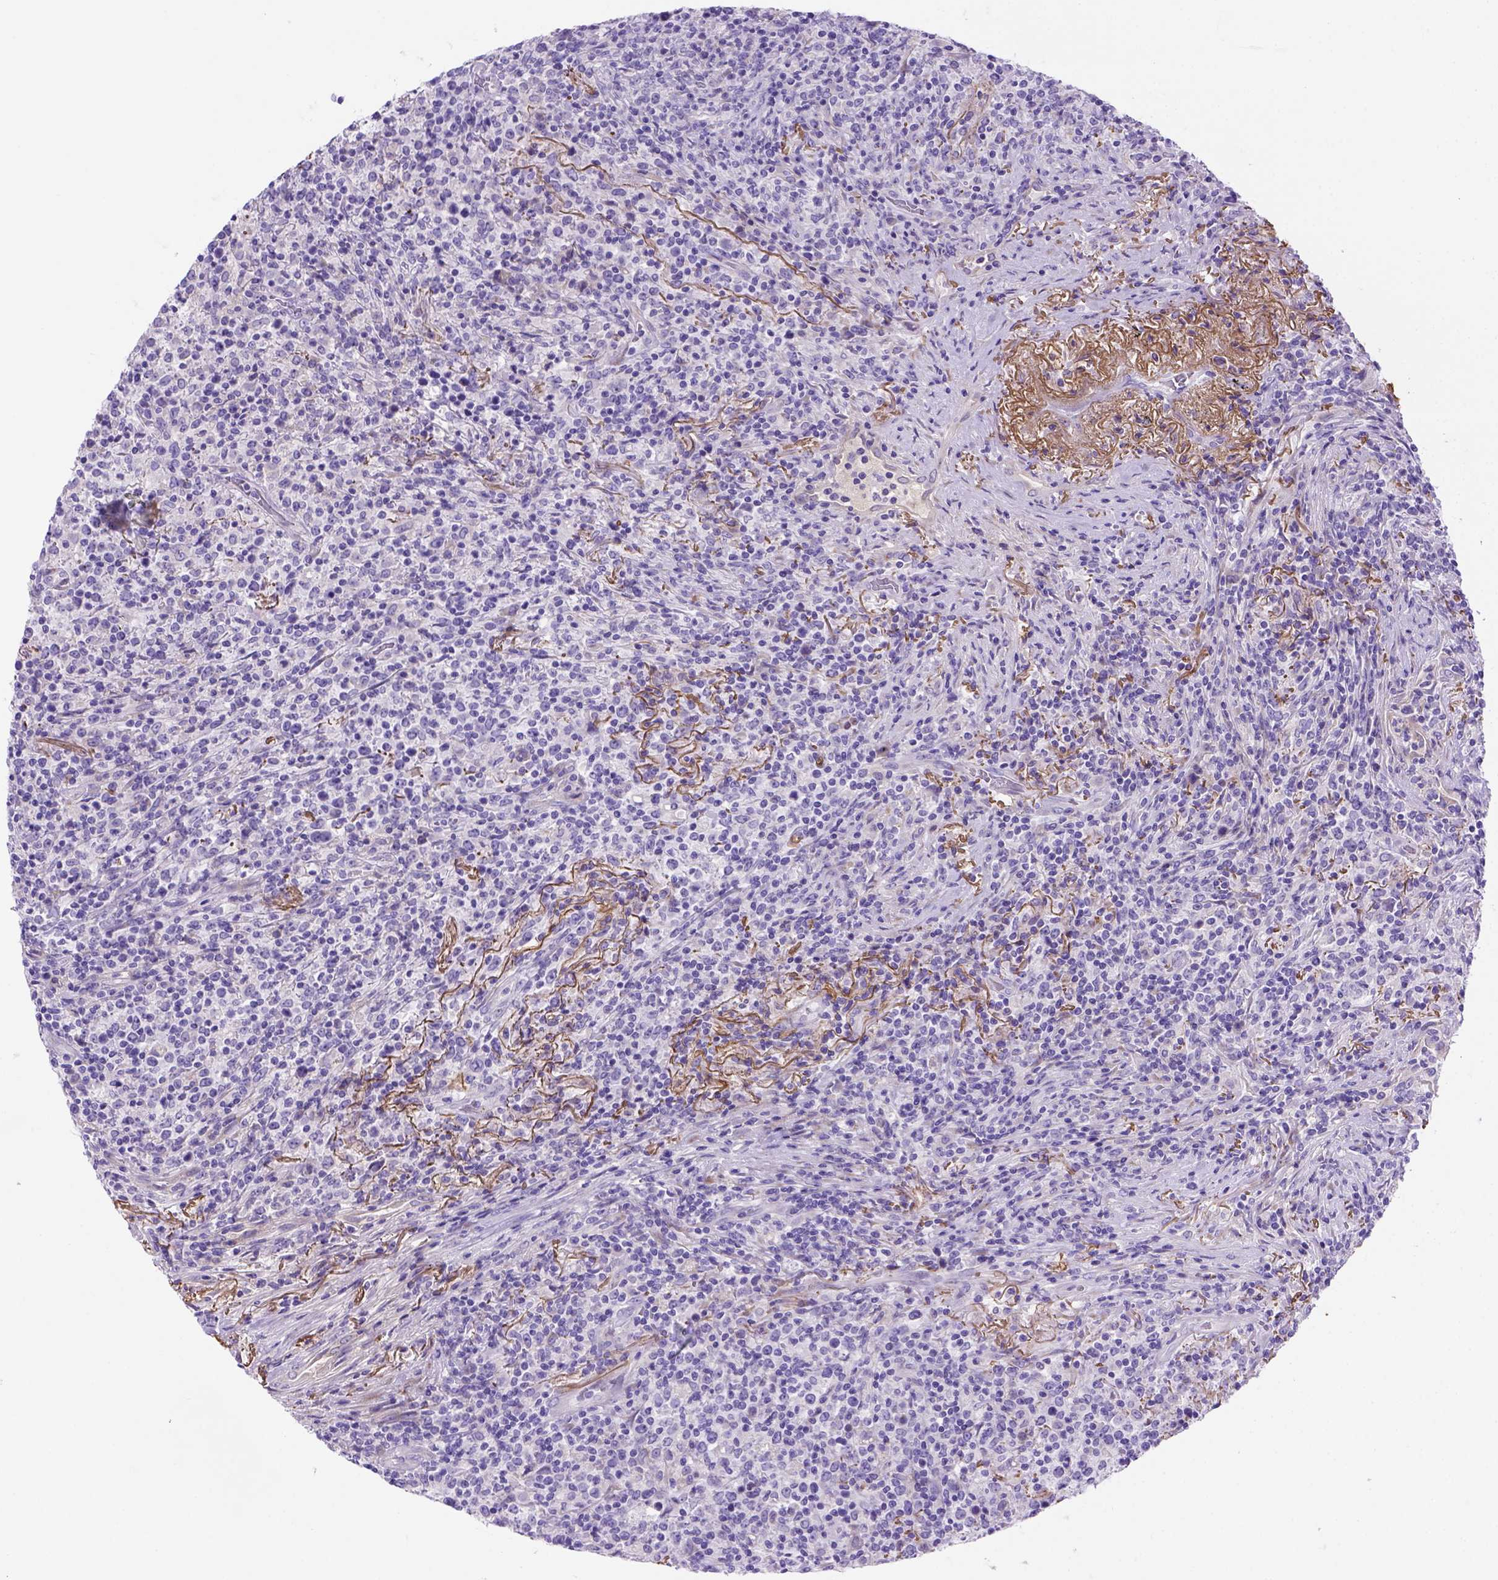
{"staining": {"intensity": "negative", "quantity": "none", "location": "none"}, "tissue": "lymphoma", "cell_type": "Tumor cells", "image_type": "cancer", "snomed": [{"axis": "morphology", "description": "Malignant lymphoma, non-Hodgkin's type, High grade"}, {"axis": "topography", "description": "Lung"}], "caption": "There is no significant expression in tumor cells of lymphoma.", "gene": "SIRPD", "patient": {"sex": "male", "age": 79}}